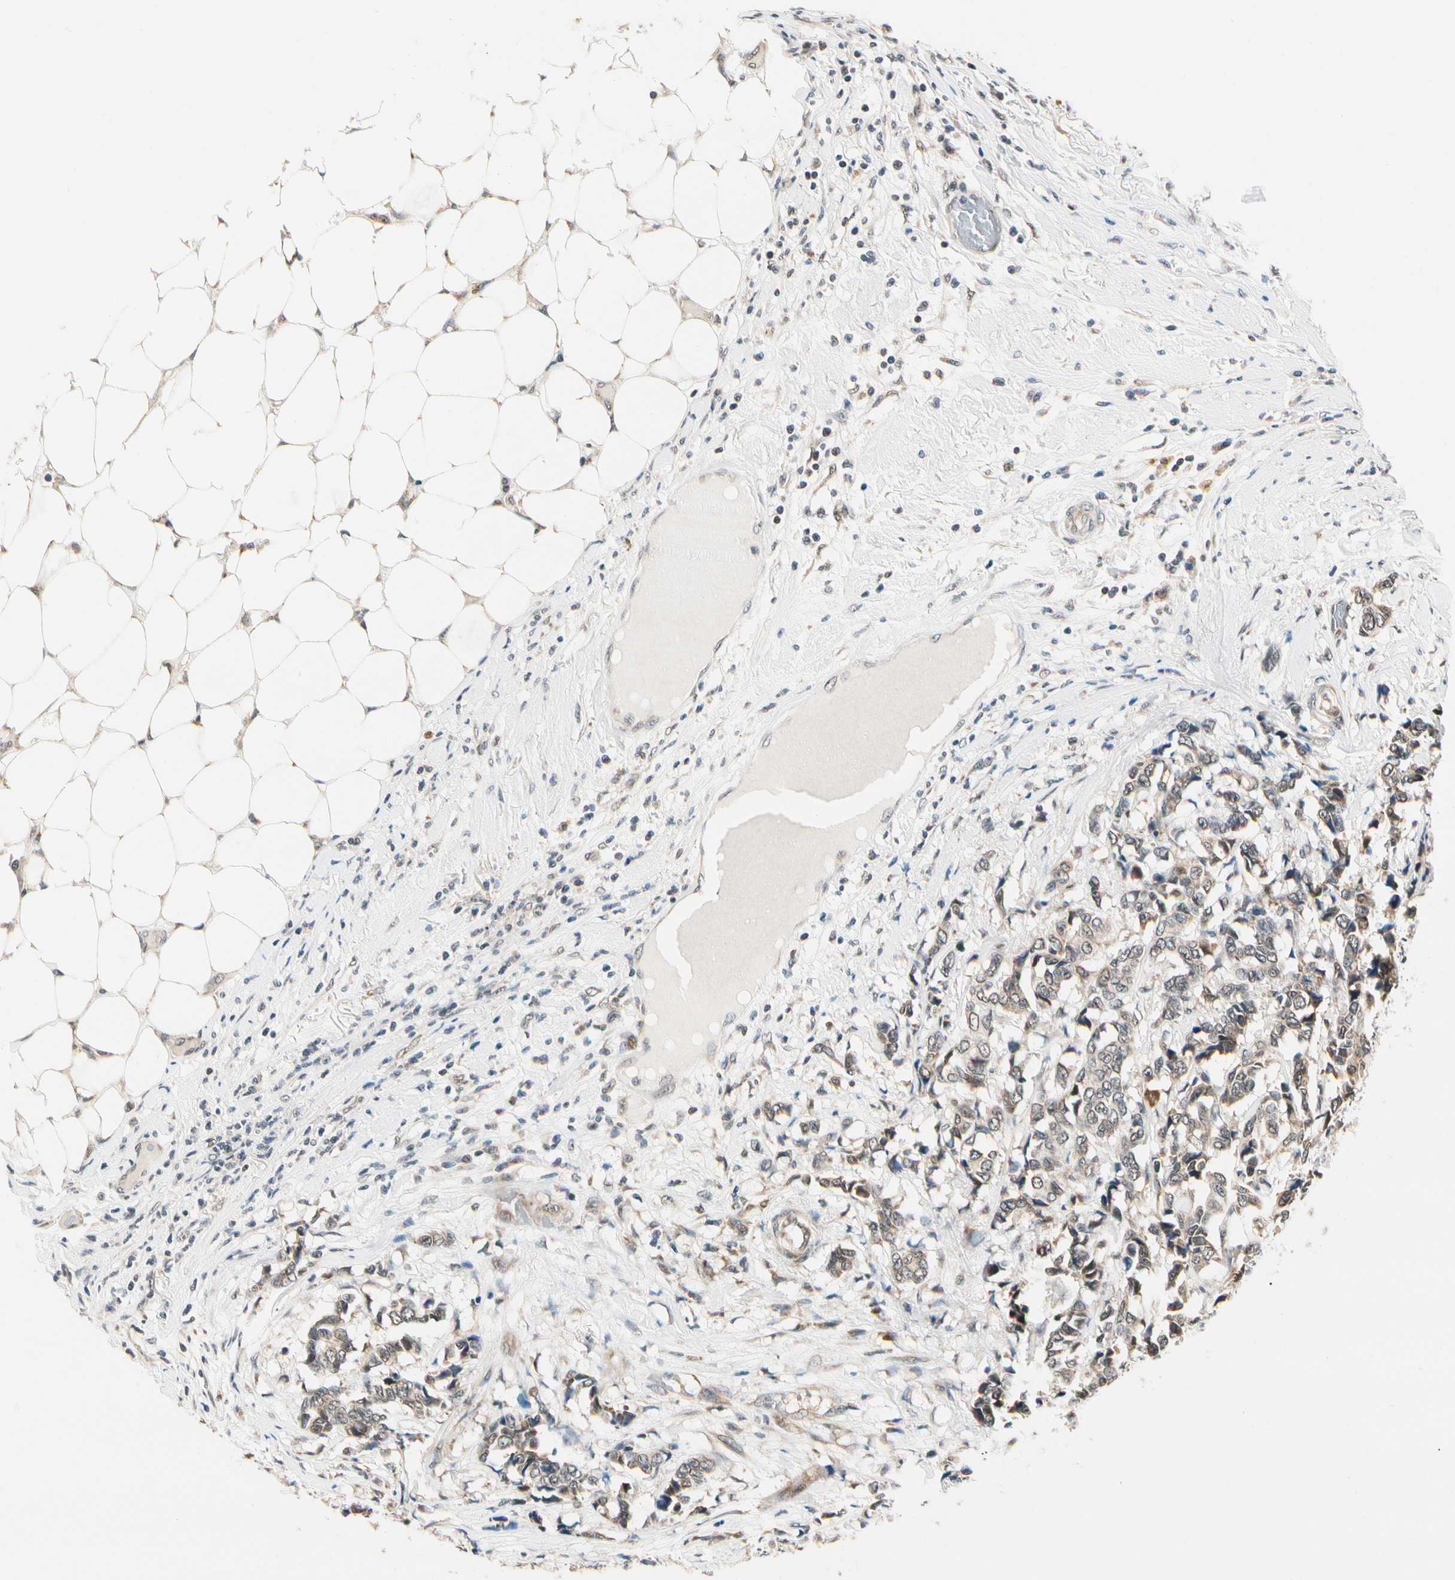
{"staining": {"intensity": "moderate", "quantity": "25%-75%", "location": "cytoplasmic/membranous"}, "tissue": "breast cancer", "cell_type": "Tumor cells", "image_type": "cancer", "snomed": [{"axis": "morphology", "description": "Duct carcinoma"}, {"axis": "topography", "description": "Breast"}], "caption": "There is medium levels of moderate cytoplasmic/membranous staining in tumor cells of breast invasive ductal carcinoma, as demonstrated by immunohistochemical staining (brown color).", "gene": "PDK2", "patient": {"sex": "female", "age": 87}}